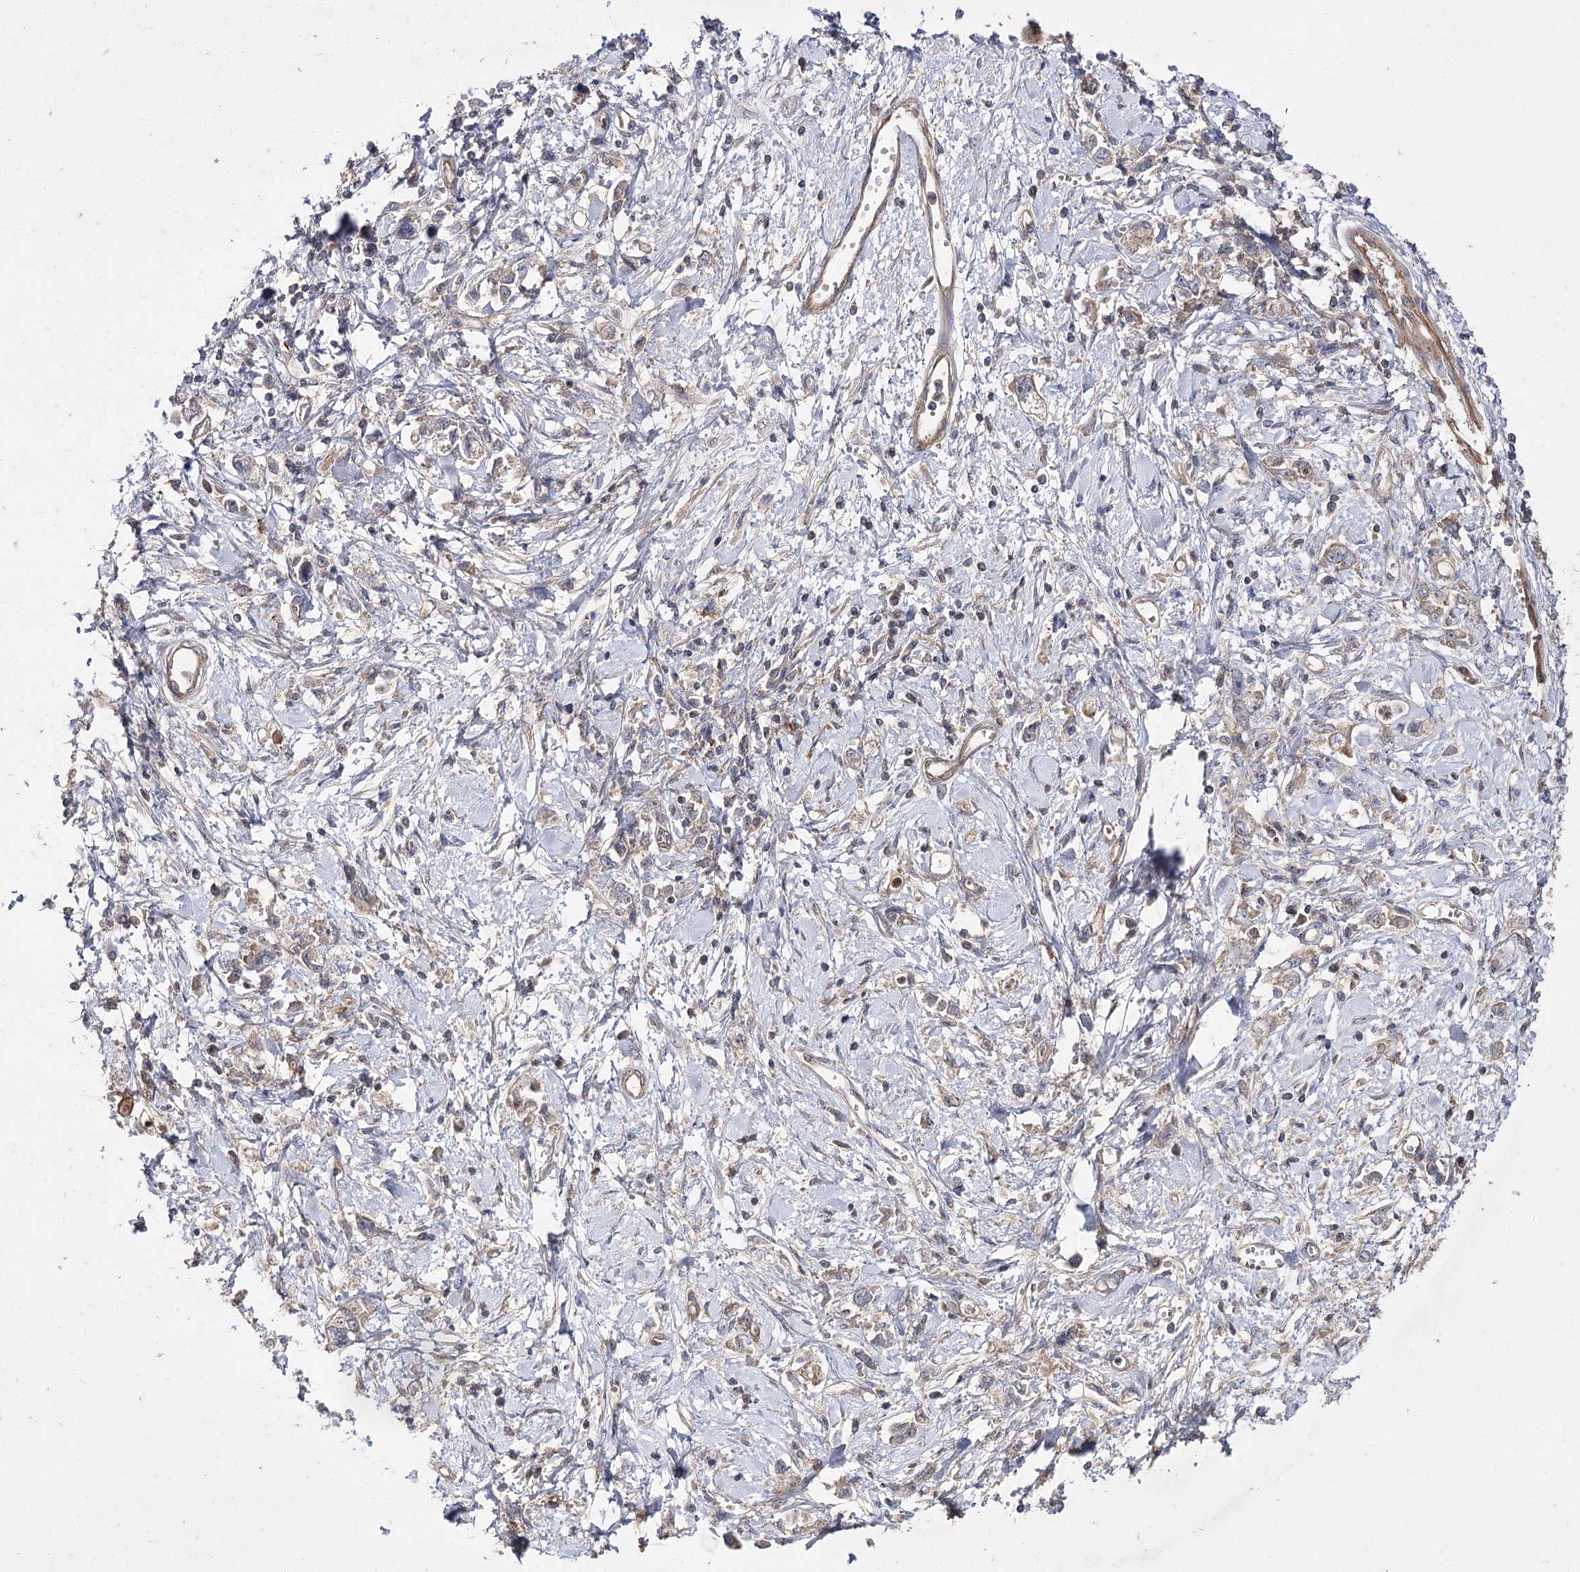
{"staining": {"intensity": "weak", "quantity": "<25%", "location": "cytoplasmic/membranous"}, "tissue": "stomach cancer", "cell_type": "Tumor cells", "image_type": "cancer", "snomed": [{"axis": "morphology", "description": "Adenocarcinoma, NOS"}, {"axis": "topography", "description": "Stomach"}], "caption": "A micrograph of human stomach cancer is negative for staining in tumor cells.", "gene": "BCR", "patient": {"sex": "female", "age": 76}}